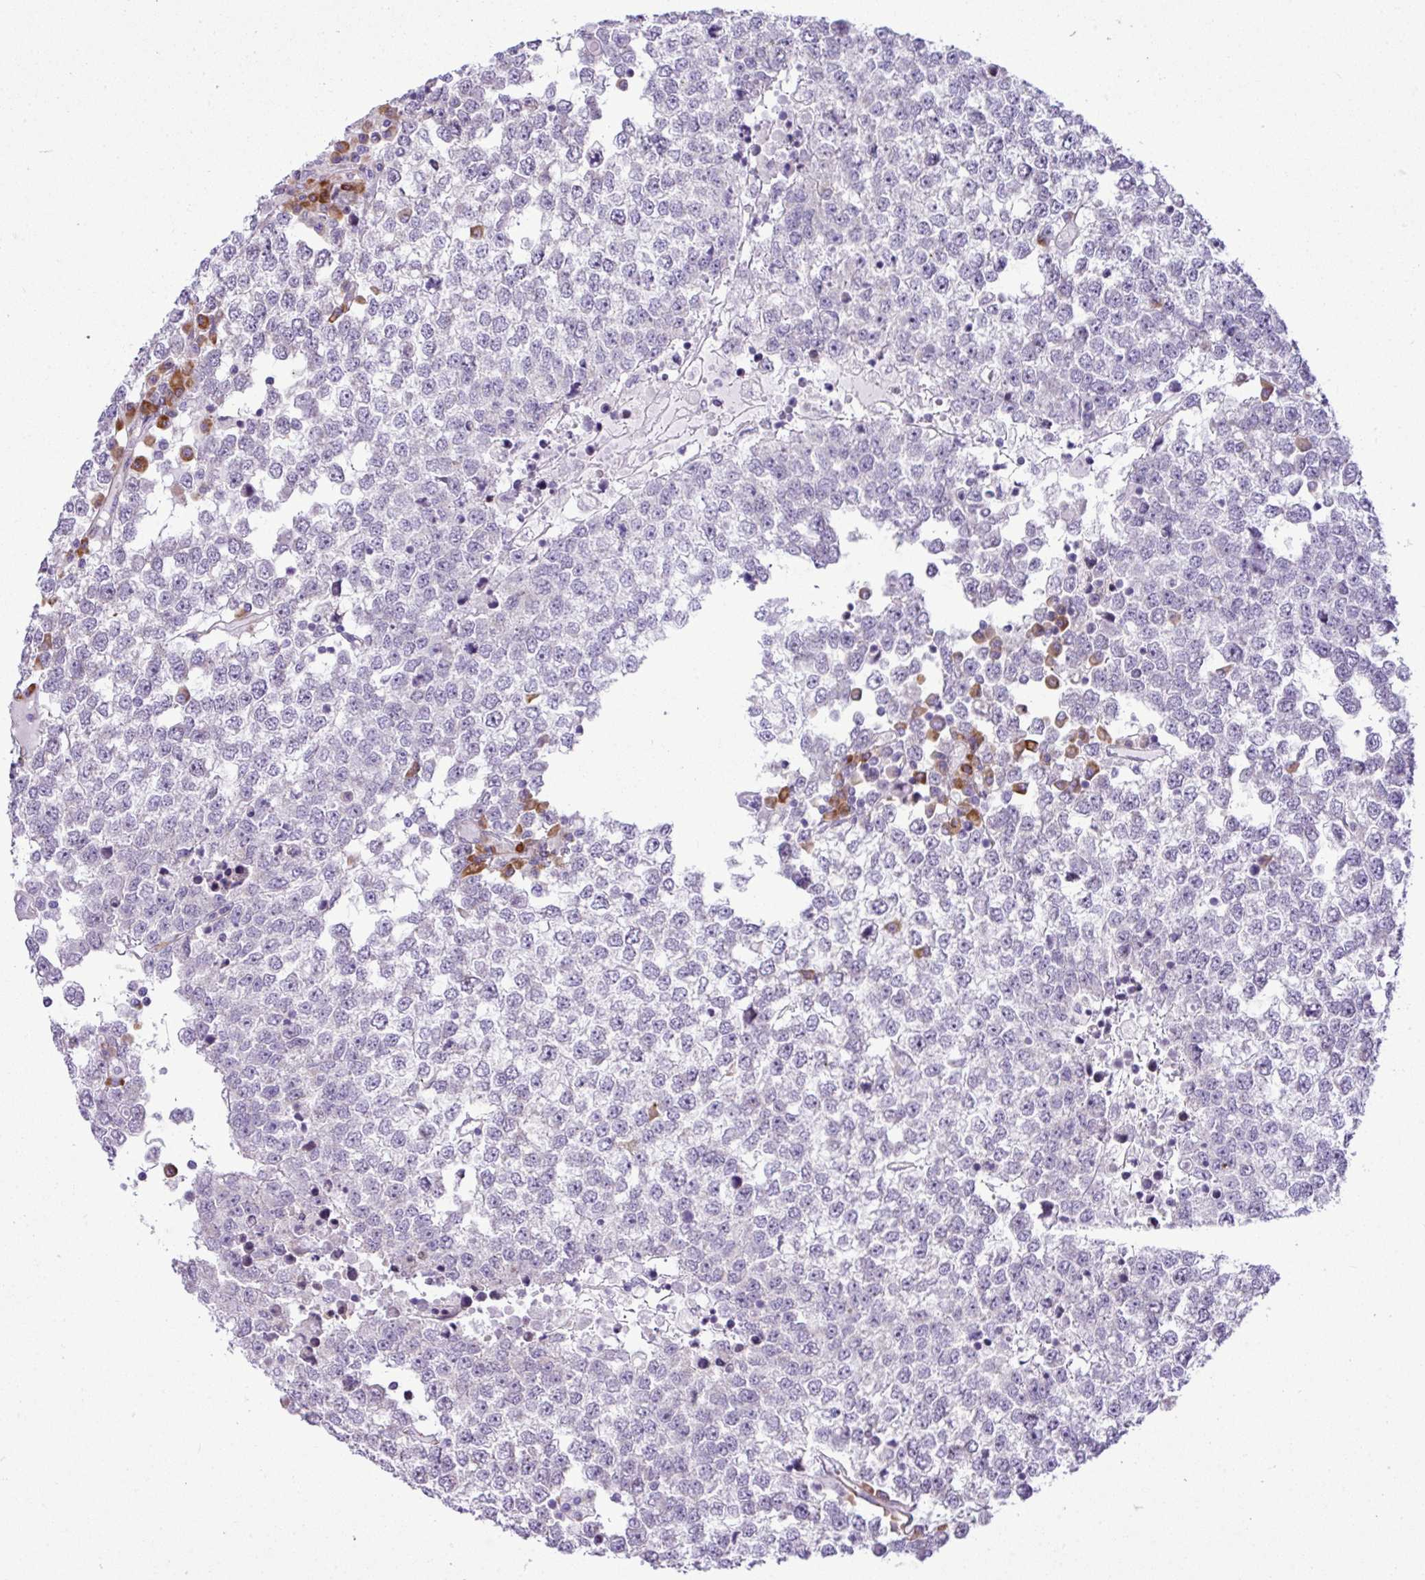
{"staining": {"intensity": "negative", "quantity": "none", "location": "none"}, "tissue": "testis cancer", "cell_type": "Tumor cells", "image_type": "cancer", "snomed": [{"axis": "morphology", "description": "Seminoma, NOS"}, {"axis": "topography", "description": "Testis"}], "caption": "This image is of testis seminoma stained with immunohistochemistry (IHC) to label a protein in brown with the nuclei are counter-stained blue. There is no staining in tumor cells. (DAB IHC visualized using brightfield microscopy, high magnification).", "gene": "CFAP97", "patient": {"sex": "male", "age": 65}}